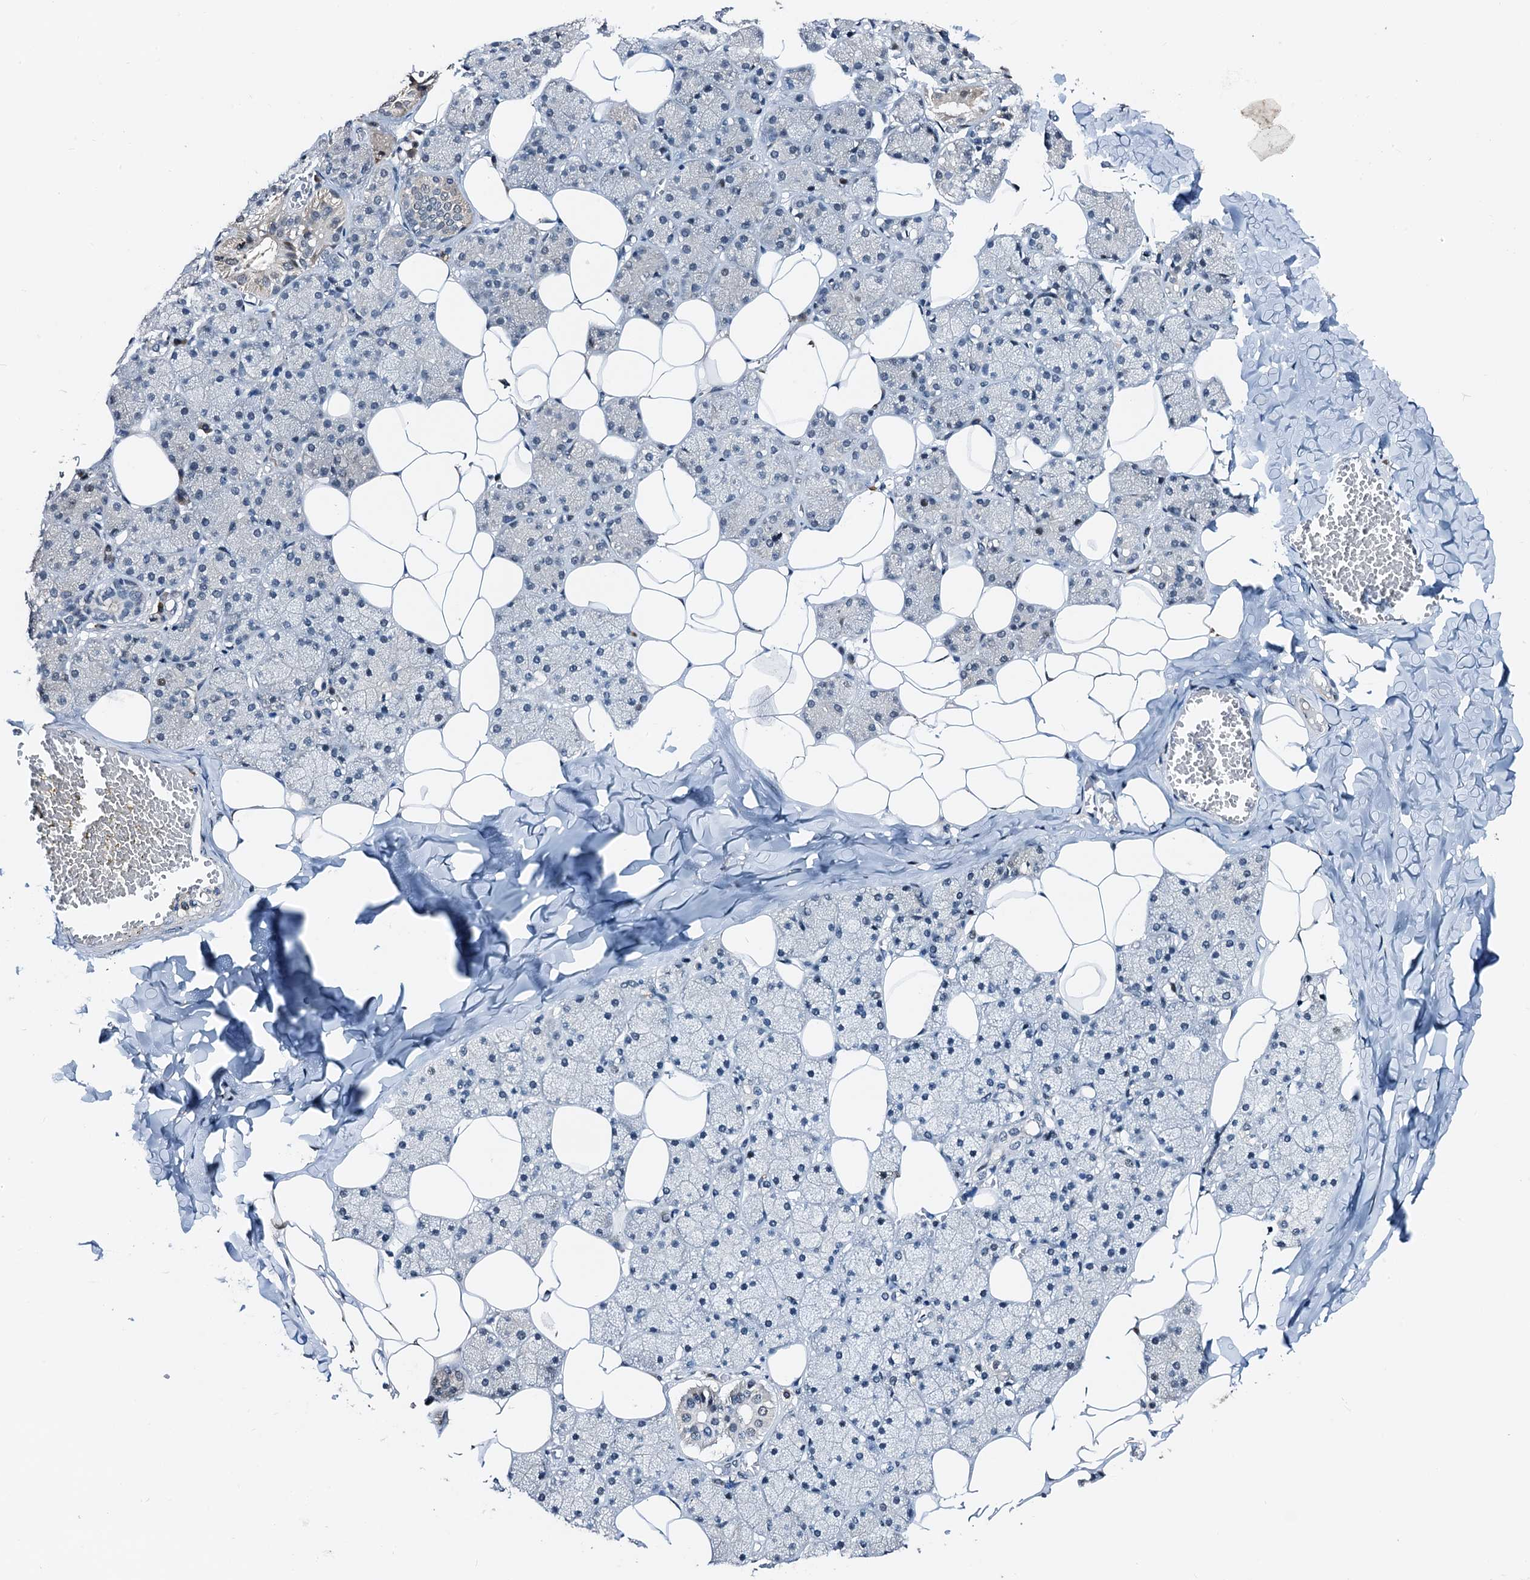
{"staining": {"intensity": "moderate", "quantity": "<25%", "location": "cytoplasmic/membranous"}, "tissue": "salivary gland", "cell_type": "Glandular cells", "image_type": "normal", "snomed": [{"axis": "morphology", "description": "Normal tissue, NOS"}, {"axis": "topography", "description": "Salivary gland"}], "caption": "An IHC histopathology image of unremarkable tissue is shown. Protein staining in brown highlights moderate cytoplasmic/membranous positivity in salivary gland within glandular cells. Using DAB (brown) and hematoxylin (blue) stains, captured at high magnification using brightfield microscopy.", "gene": "FAM222A", "patient": {"sex": "female", "age": 33}}